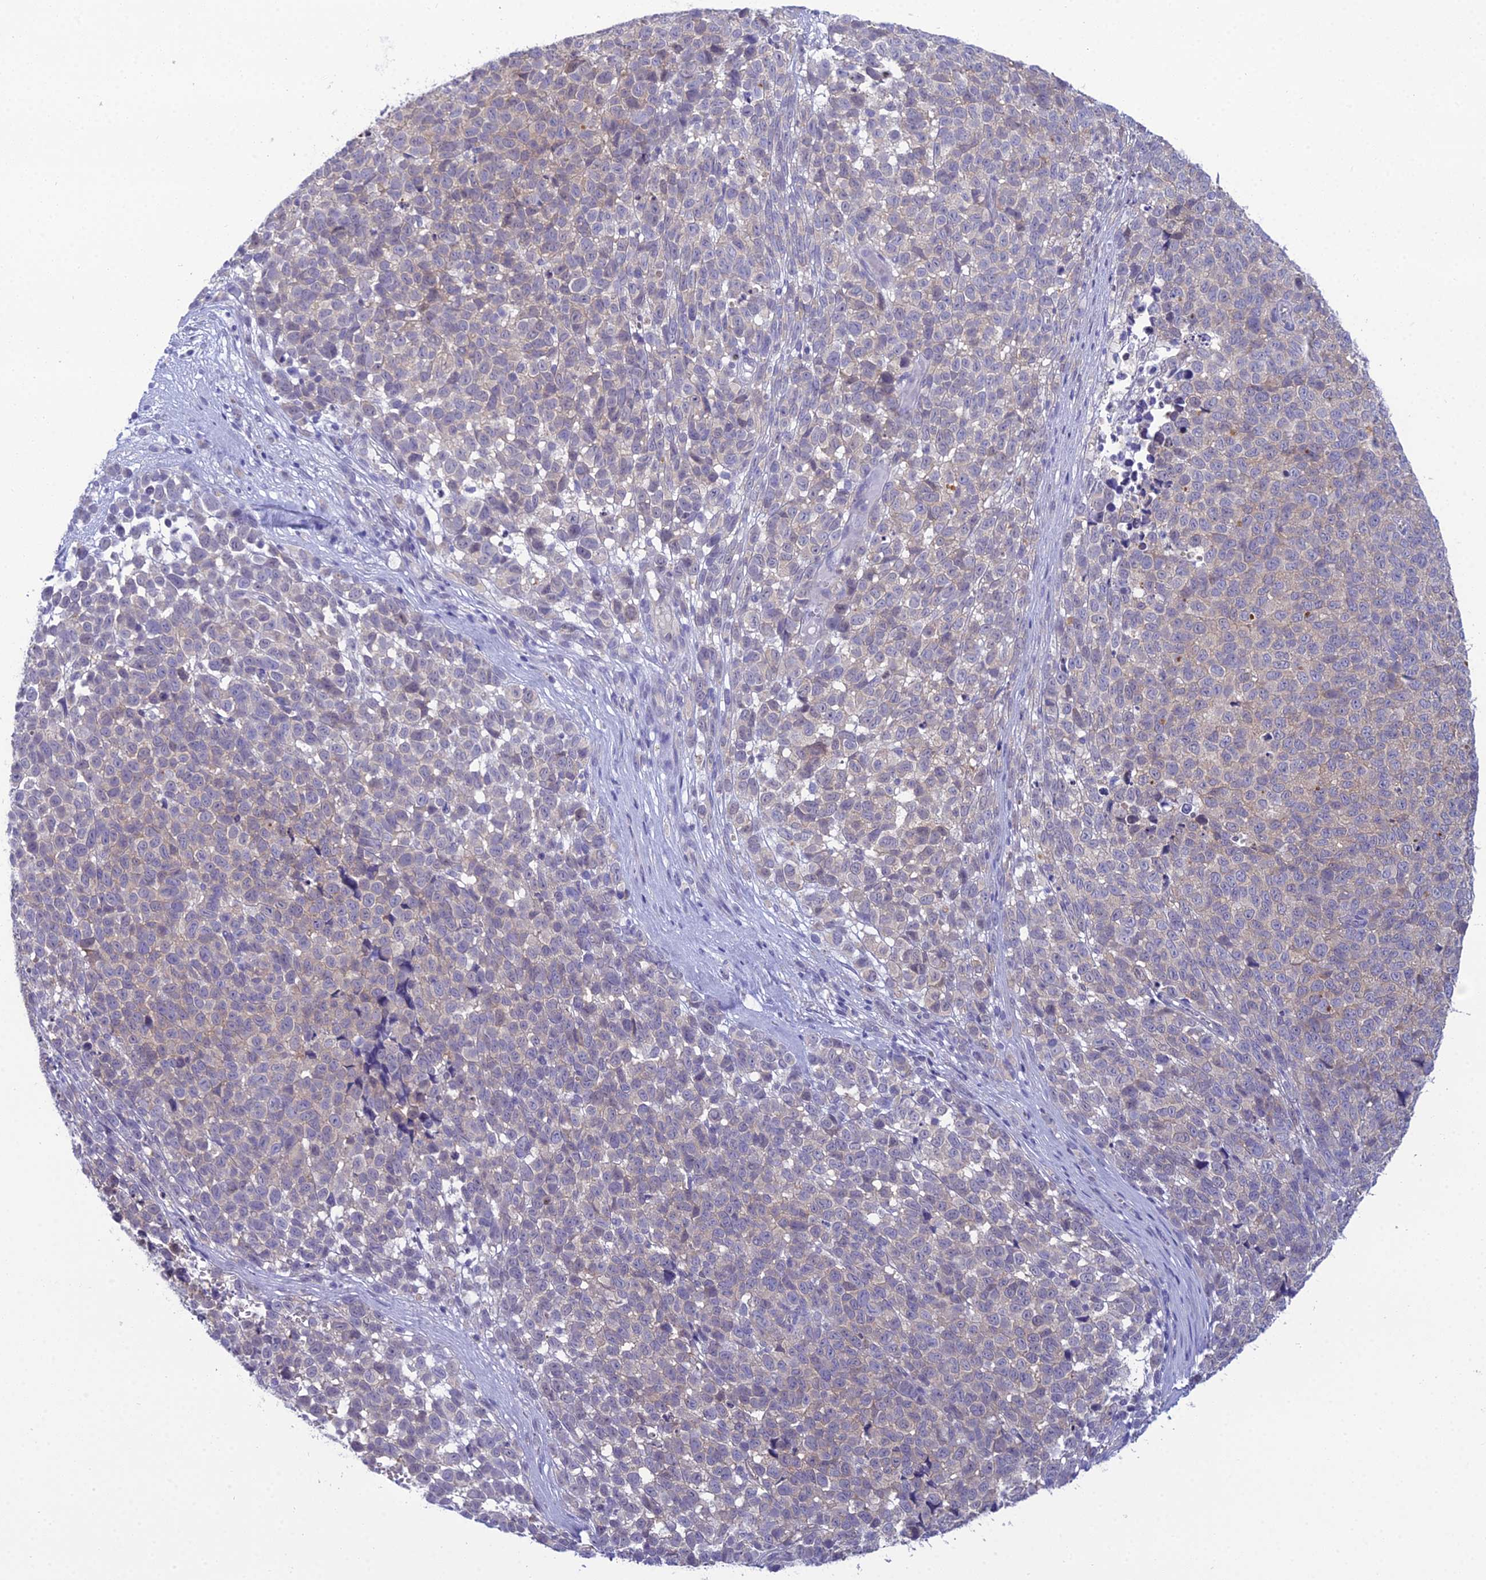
{"staining": {"intensity": "negative", "quantity": "none", "location": "none"}, "tissue": "melanoma", "cell_type": "Tumor cells", "image_type": "cancer", "snomed": [{"axis": "morphology", "description": "Malignant melanoma, NOS"}, {"axis": "topography", "description": "Nose, NOS"}], "caption": "Tumor cells are negative for brown protein staining in malignant melanoma. The staining is performed using DAB (3,3'-diaminobenzidine) brown chromogen with nuclei counter-stained in using hematoxylin.", "gene": "GNPNAT1", "patient": {"sex": "female", "age": 48}}